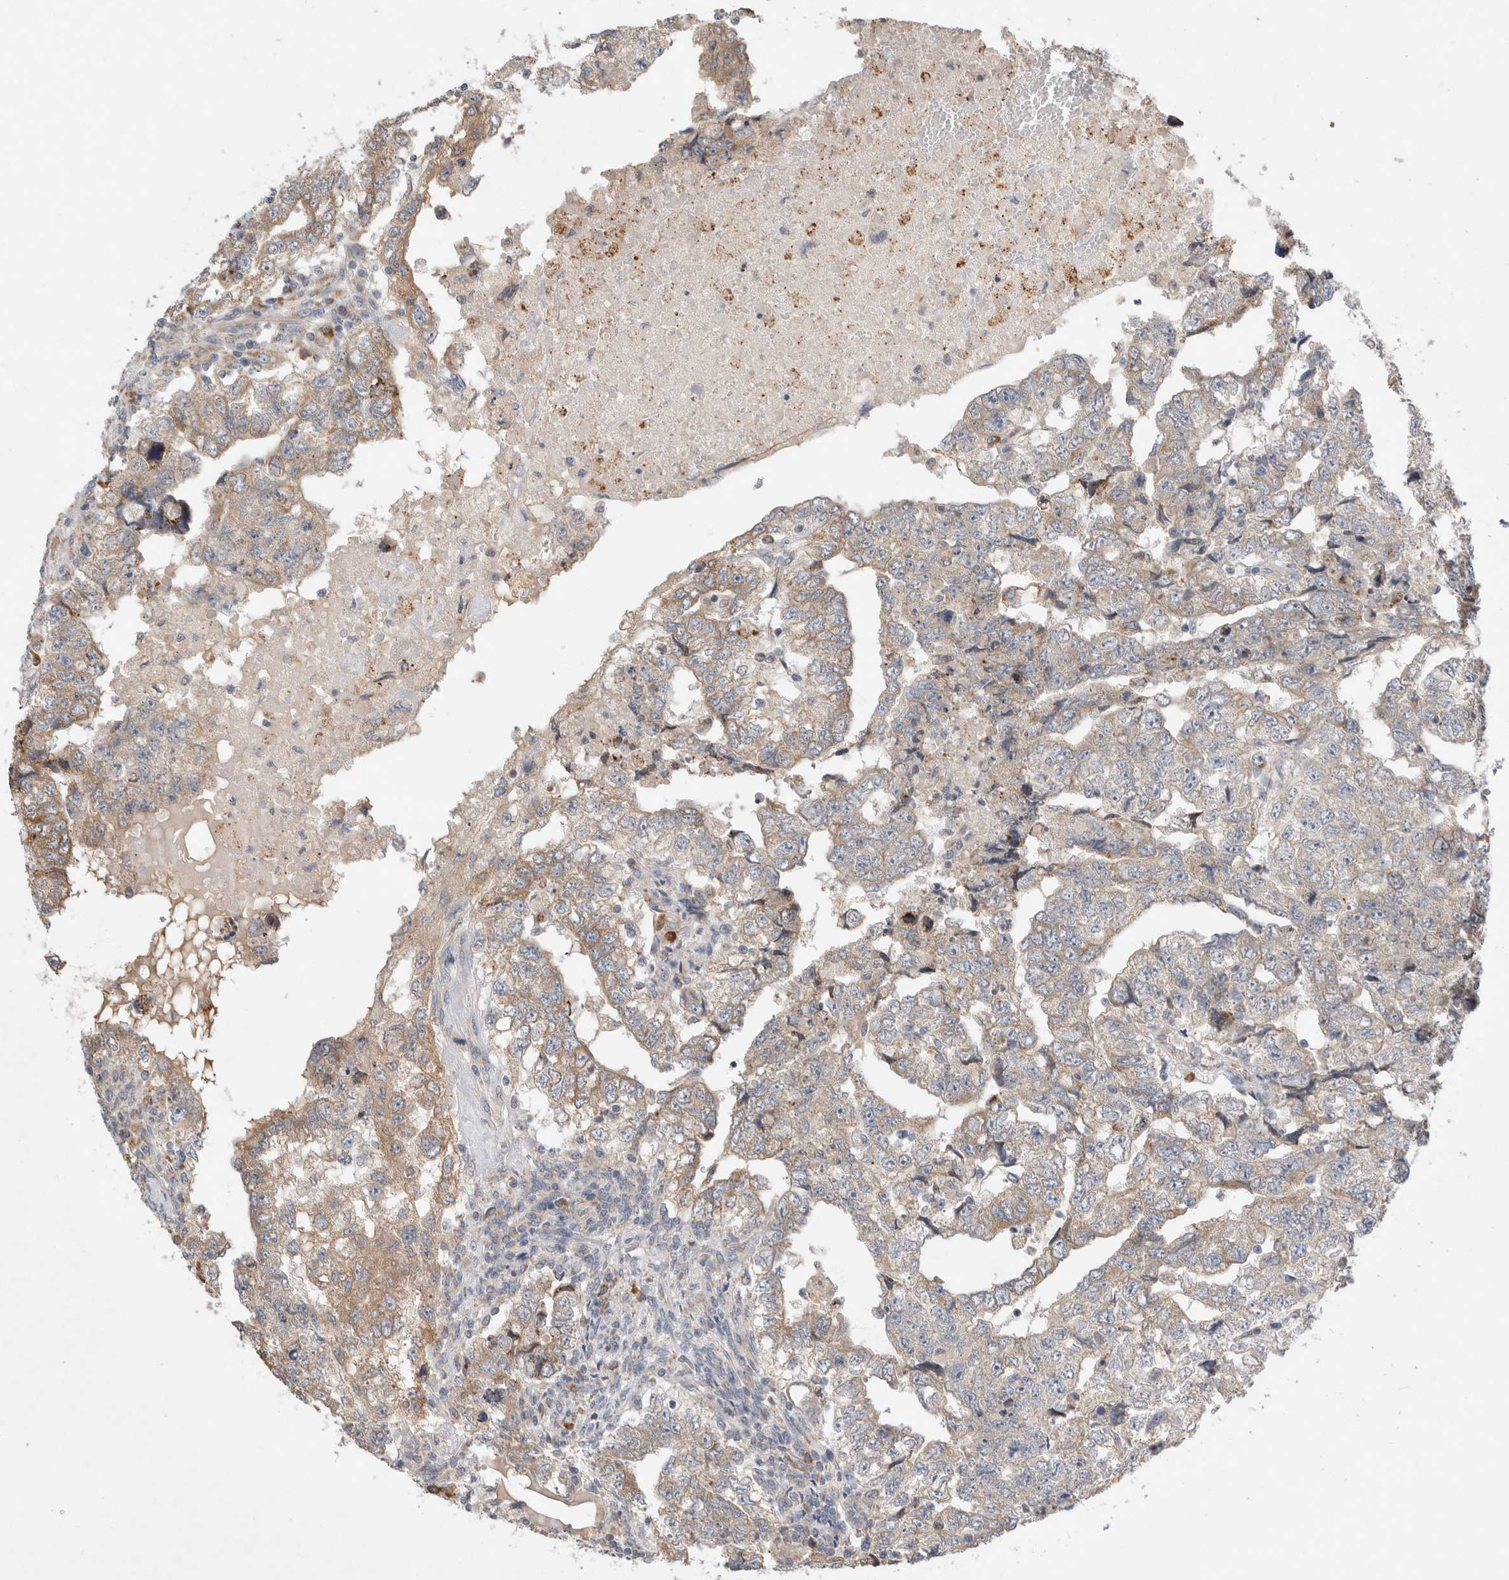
{"staining": {"intensity": "weak", "quantity": "25%-75%", "location": "cytoplasmic/membranous"}, "tissue": "testis cancer", "cell_type": "Tumor cells", "image_type": "cancer", "snomed": [{"axis": "morphology", "description": "Carcinoma, Embryonal, NOS"}, {"axis": "topography", "description": "Testis"}], "caption": "This is a photomicrograph of IHC staining of testis embryonal carcinoma, which shows weak positivity in the cytoplasmic/membranous of tumor cells.", "gene": "NEDD4L", "patient": {"sex": "male", "age": 36}}